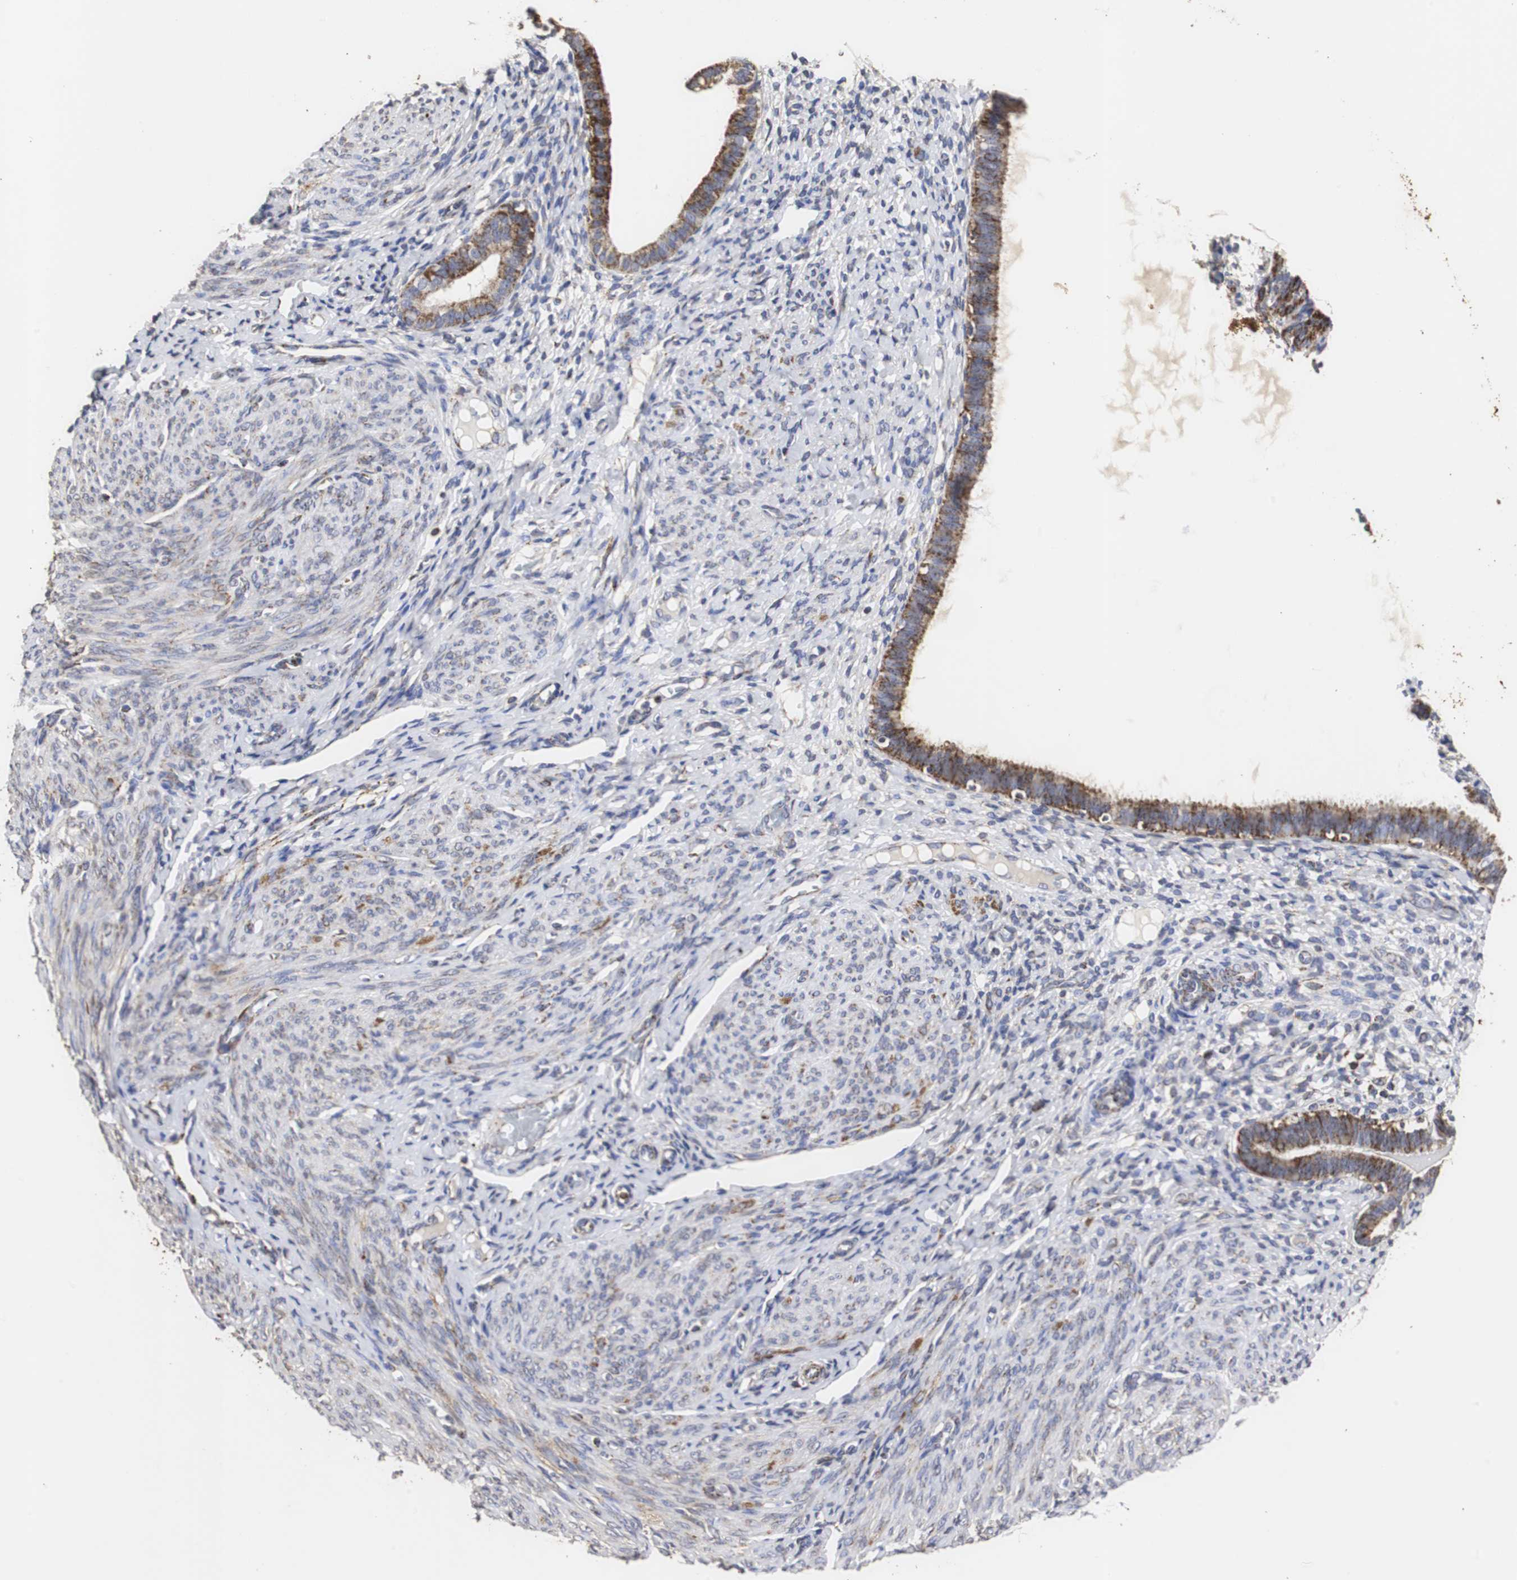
{"staining": {"intensity": "moderate", "quantity": "<25%", "location": "cytoplasmic/membranous"}, "tissue": "endometrium", "cell_type": "Cells in endometrial stroma", "image_type": "normal", "snomed": [{"axis": "morphology", "description": "Normal tissue, NOS"}, {"axis": "topography", "description": "Endometrium"}], "caption": "Brown immunohistochemical staining in benign endometrium reveals moderate cytoplasmic/membranous positivity in approximately <25% of cells in endometrial stroma.", "gene": "HSD17B10", "patient": {"sex": "female", "age": 61}}